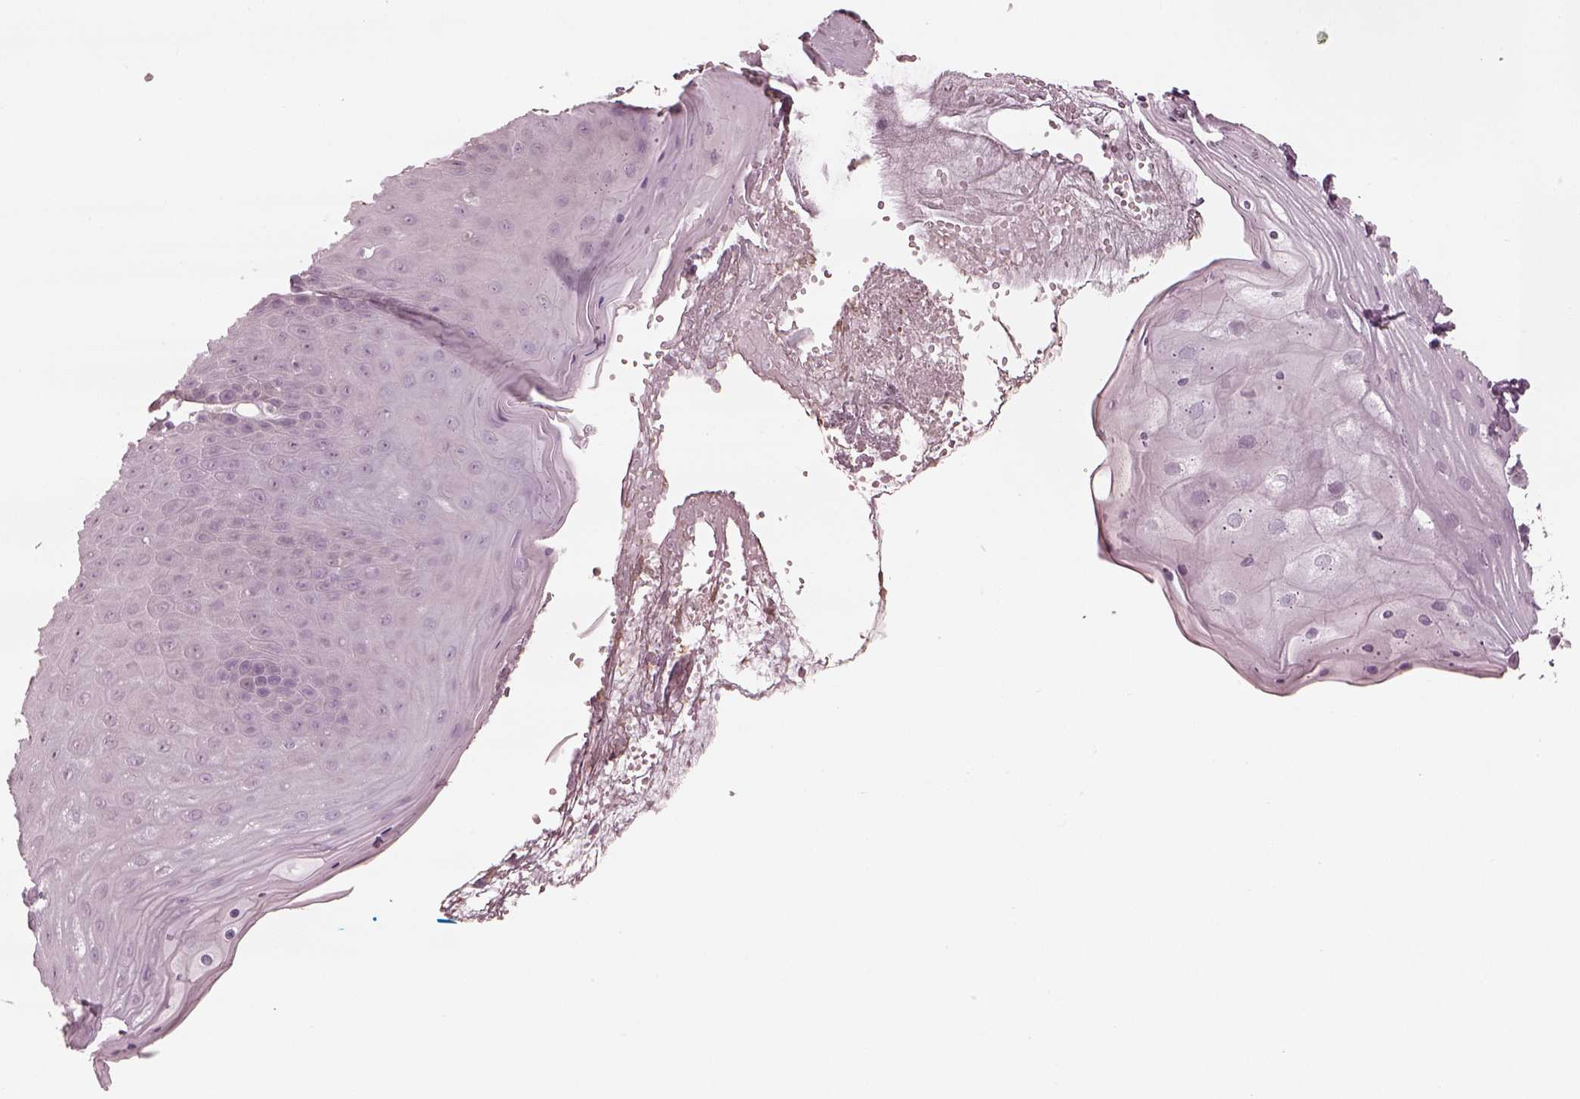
{"staining": {"intensity": "negative", "quantity": "none", "location": "none"}, "tissue": "skin", "cell_type": "Epidermal cells", "image_type": "normal", "snomed": [{"axis": "morphology", "description": "Normal tissue, NOS"}, {"axis": "topography", "description": "Anal"}], "caption": "Immunohistochemistry of unremarkable skin shows no staining in epidermal cells.", "gene": "MIA", "patient": {"sex": "male", "age": 53}}